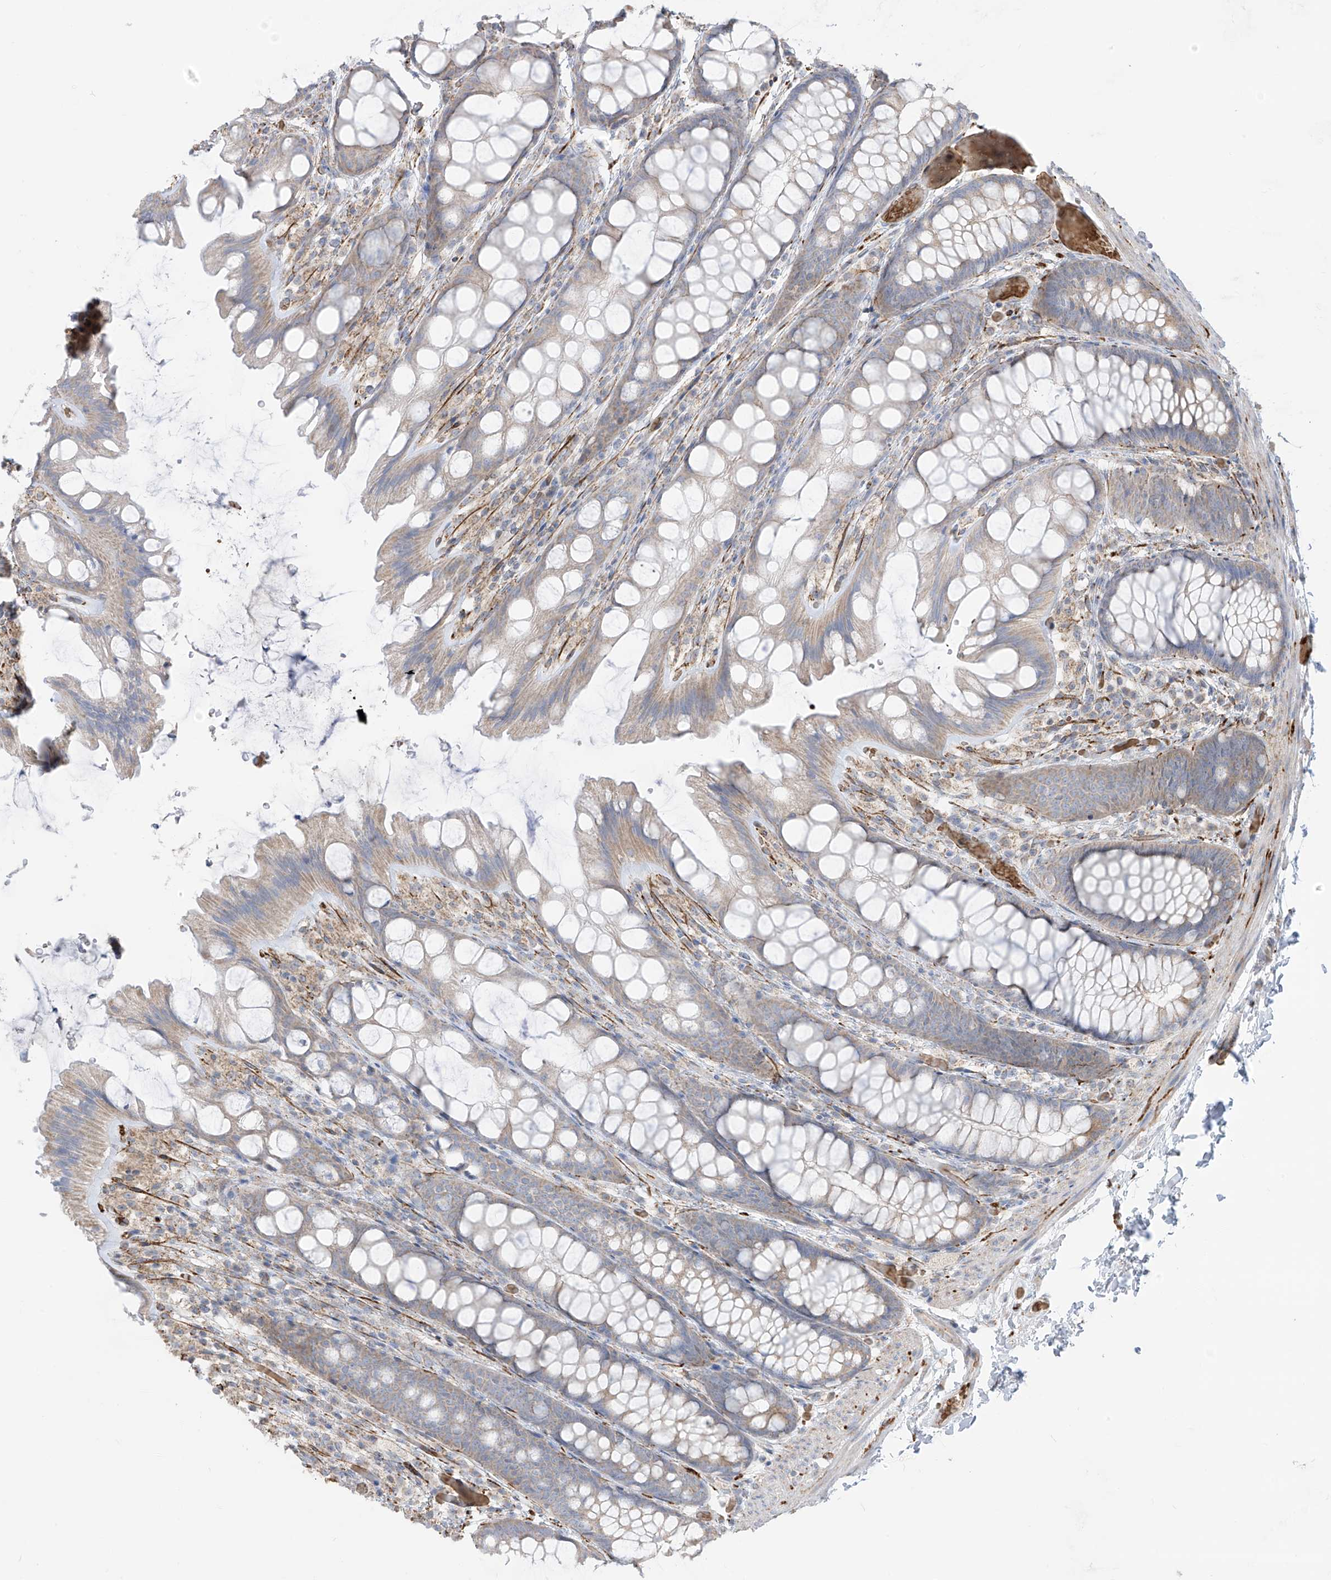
{"staining": {"intensity": "negative", "quantity": "none", "location": "none"}, "tissue": "colon", "cell_type": "Endothelial cells", "image_type": "normal", "snomed": [{"axis": "morphology", "description": "Normal tissue, NOS"}, {"axis": "topography", "description": "Colon"}], "caption": "Human colon stained for a protein using immunohistochemistry demonstrates no positivity in endothelial cells.", "gene": "ARHGEF40", "patient": {"sex": "male", "age": 47}}